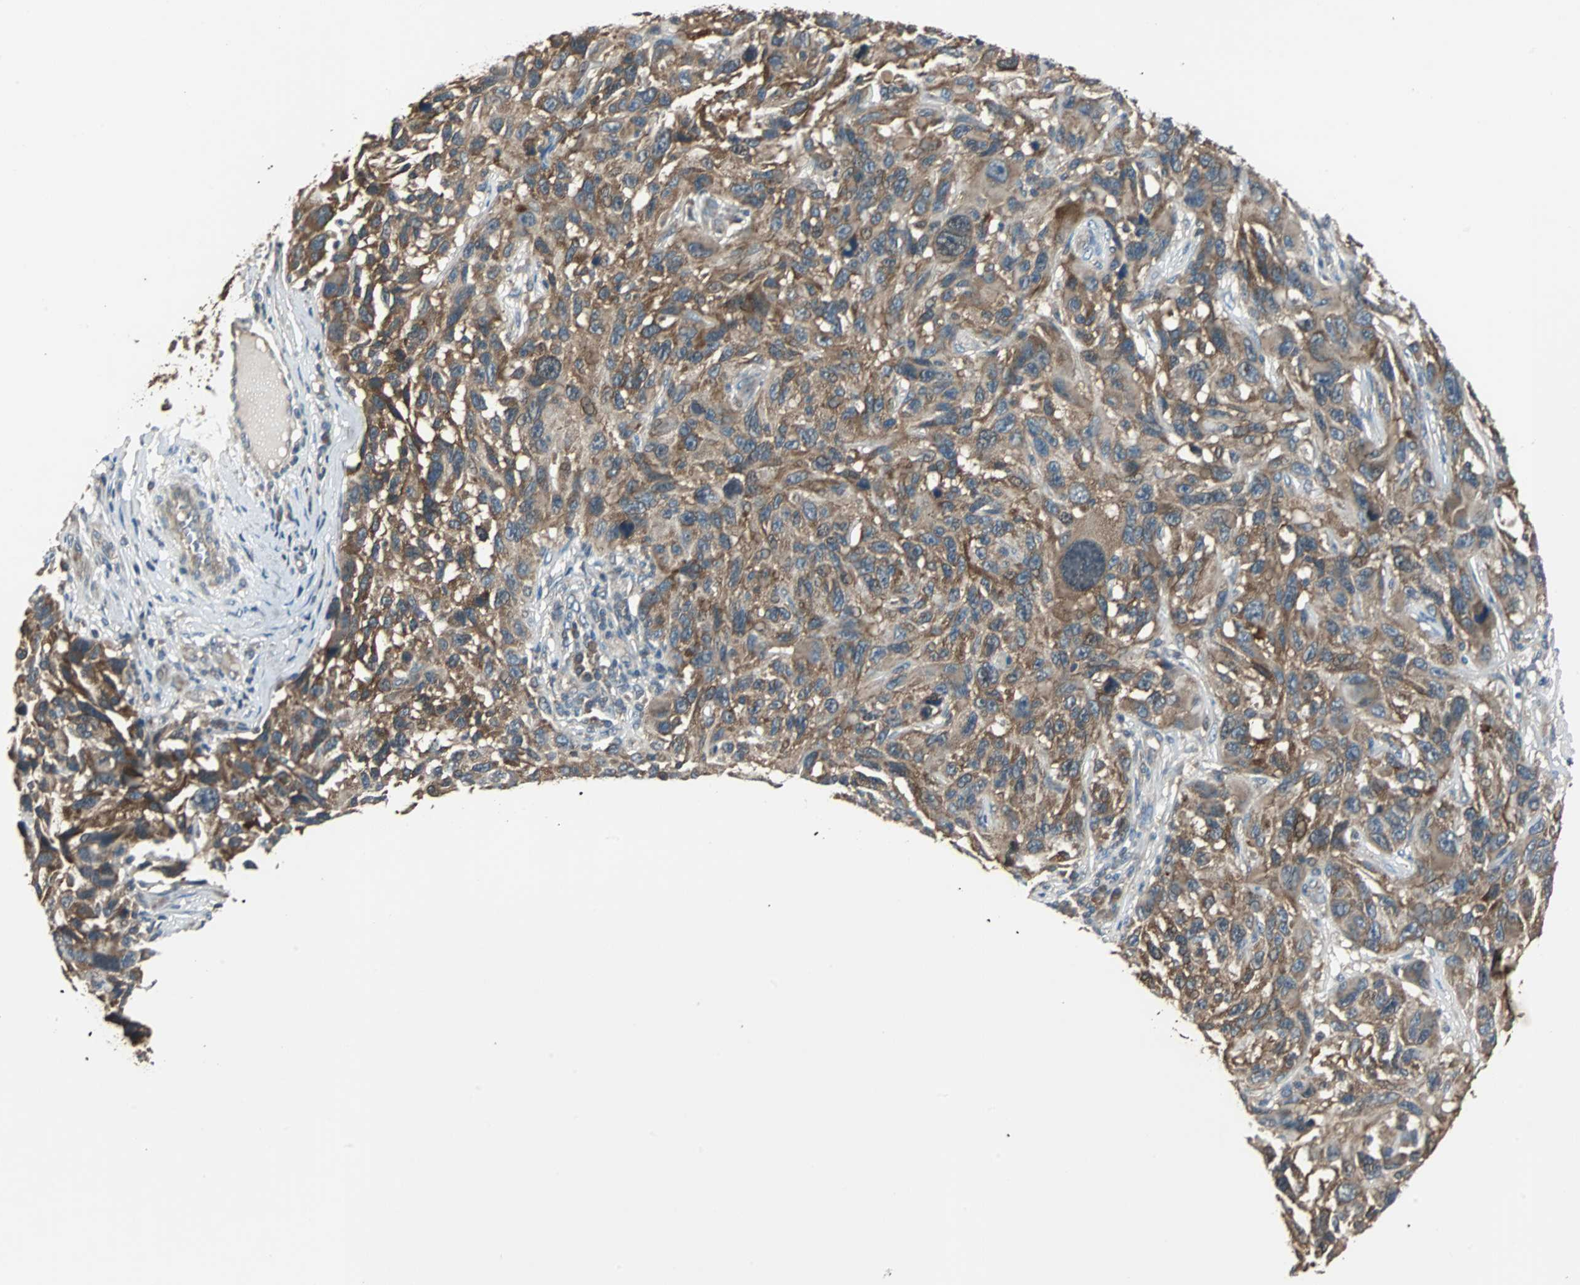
{"staining": {"intensity": "strong", "quantity": ">75%", "location": "cytoplasmic/membranous"}, "tissue": "melanoma", "cell_type": "Tumor cells", "image_type": "cancer", "snomed": [{"axis": "morphology", "description": "Malignant melanoma, NOS"}, {"axis": "topography", "description": "Skin"}], "caption": "Immunohistochemical staining of malignant melanoma exhibits high levels of strong cytoplasmic/membranous protein positivity in about >75% of tumor cells.", "gene": "ABHD2", "patient": {"sex": "male", "age": 53}}